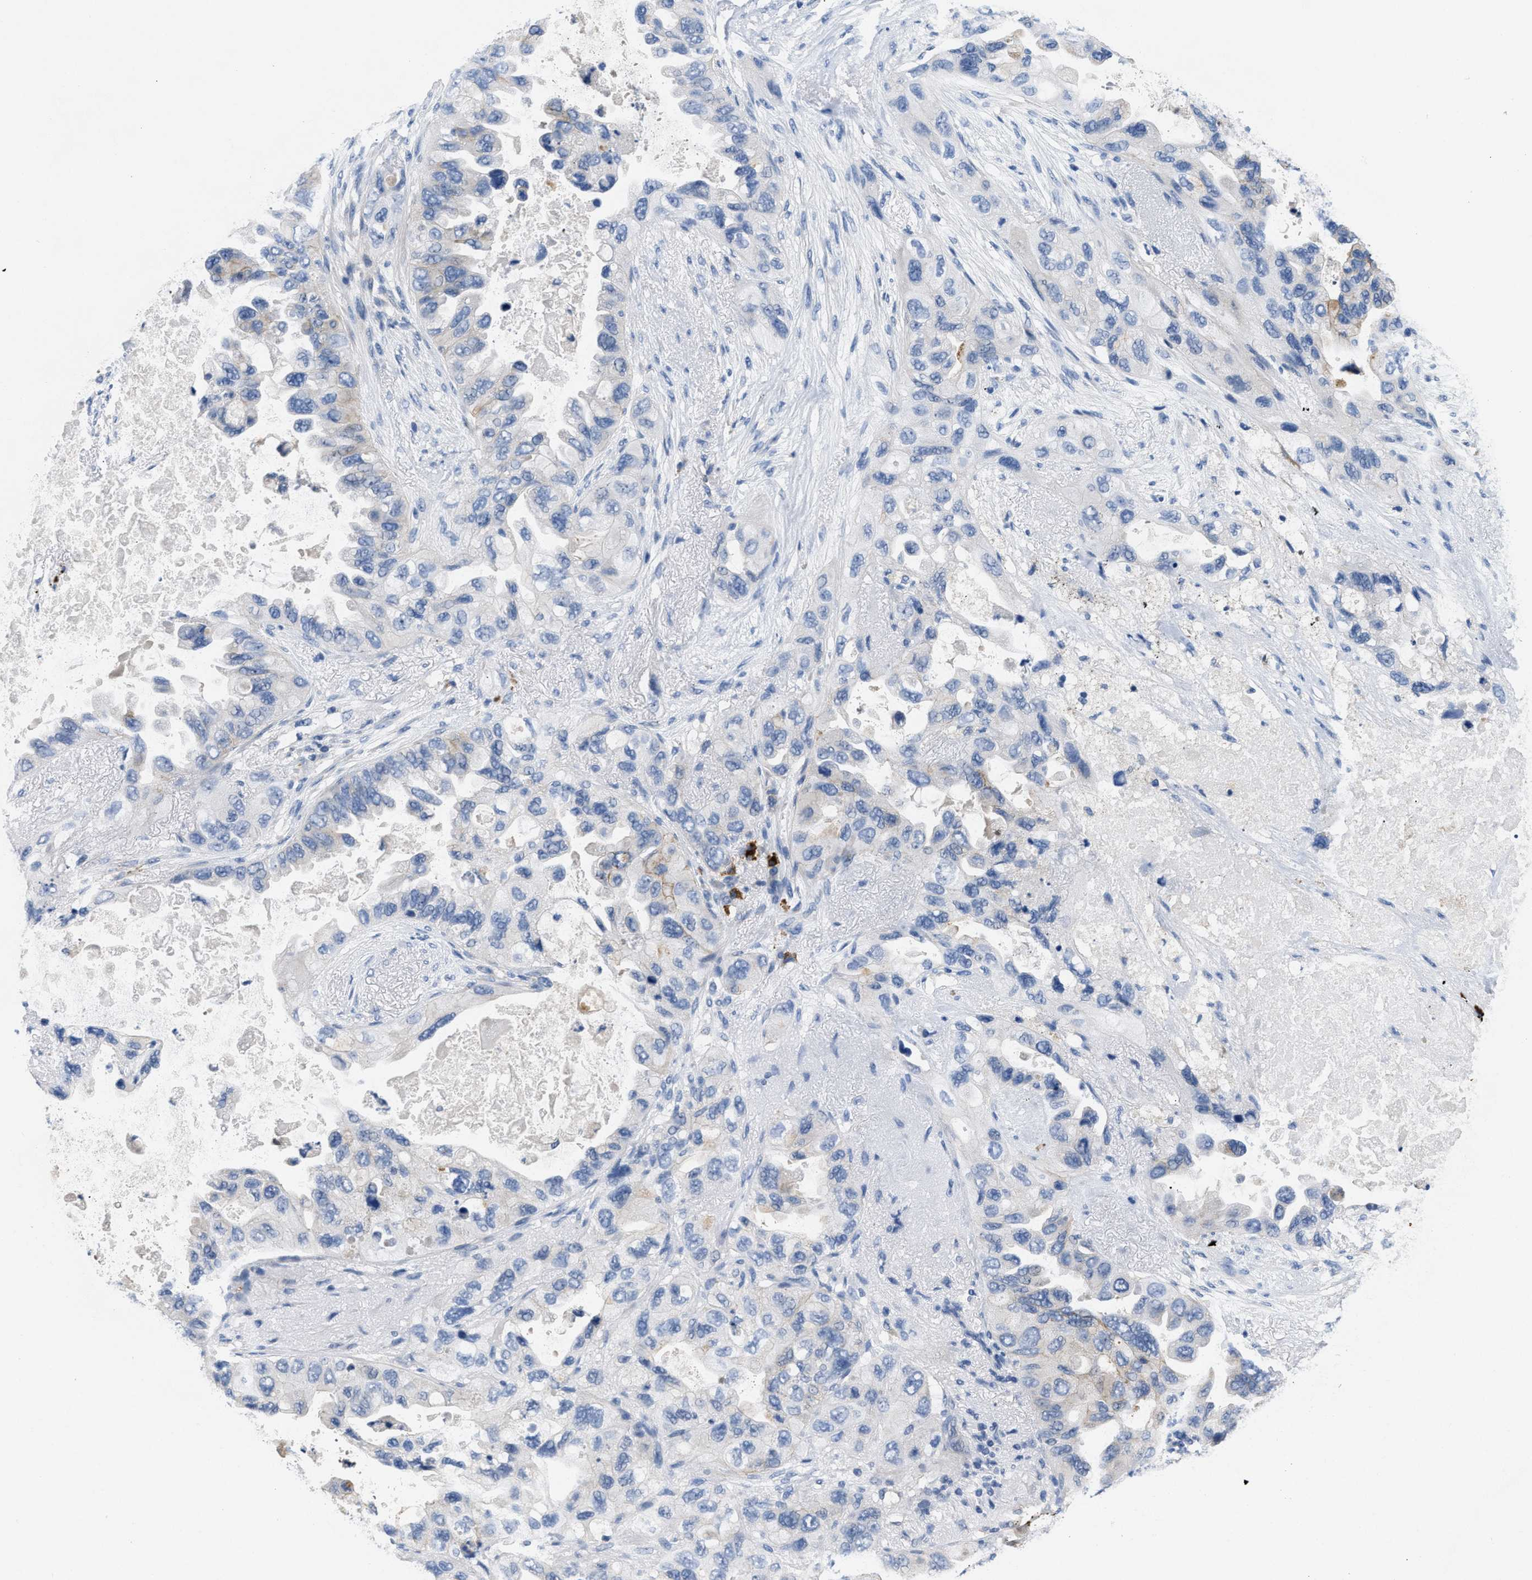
{"staining": {"intensity": "negative", "quantity": "none", "location": "none"}, "tissue": "lung cancer", "cell_type": "Tumor cells", "image_type": "cancer", "snomed": [{"axis": "morphology", "description": "Squamous cell carcinoma, NOS"}, {"axis": "topography", "description": "Lung"}], "caption": "IHC image of neoplastic tissue: lung squamous cell carcinoma stained with DAB (3,3'-diaminobenzidine) exhibits no significant protein staining in tumor cells.", "gene": "FGF18", "patient": {"sex": "female", "age": 73}}